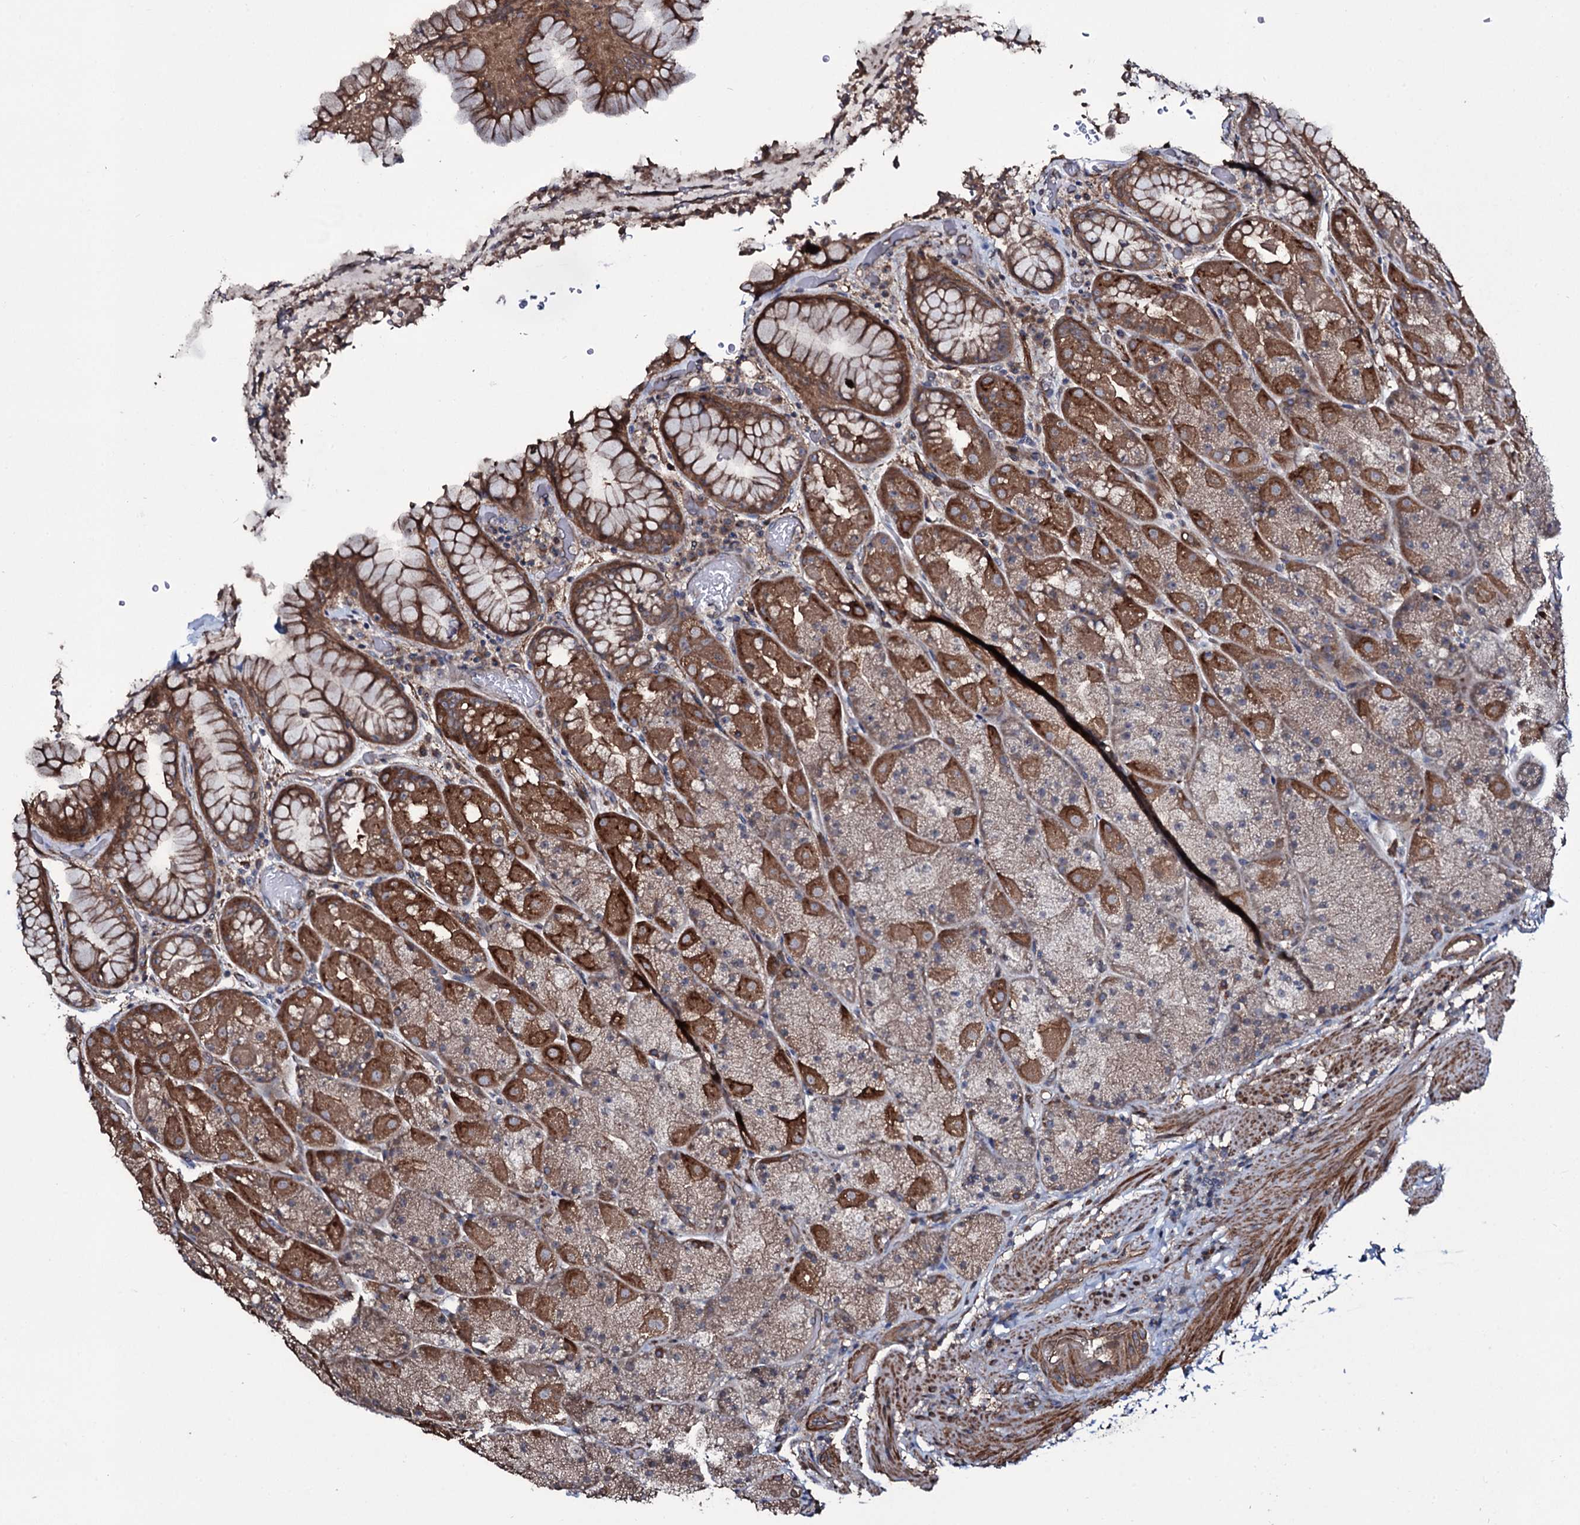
{"staining": {"intensity": "moderate", "quantity": "25%-75%", "location": "cytoplasmic/membranous"}, "tissue": "stomach", "cell_type": "Glandular cells", "image_type": "normal", "snomed": [{"axis": "morphology", "description": "Normal tissue, NOS"}, {"axis": "topography", "description": "Stomach, upper"}, {"axis": "topography", "description": "Stomach, lower"}], "caption": "Stomach stained for a protein (brown) exhibits moderate cytoplasmic/membranous positive staining in about 25%-75% of glandular cells.", "gene": "WIPF3", "patient": {"sex": "male", "age": 67}}